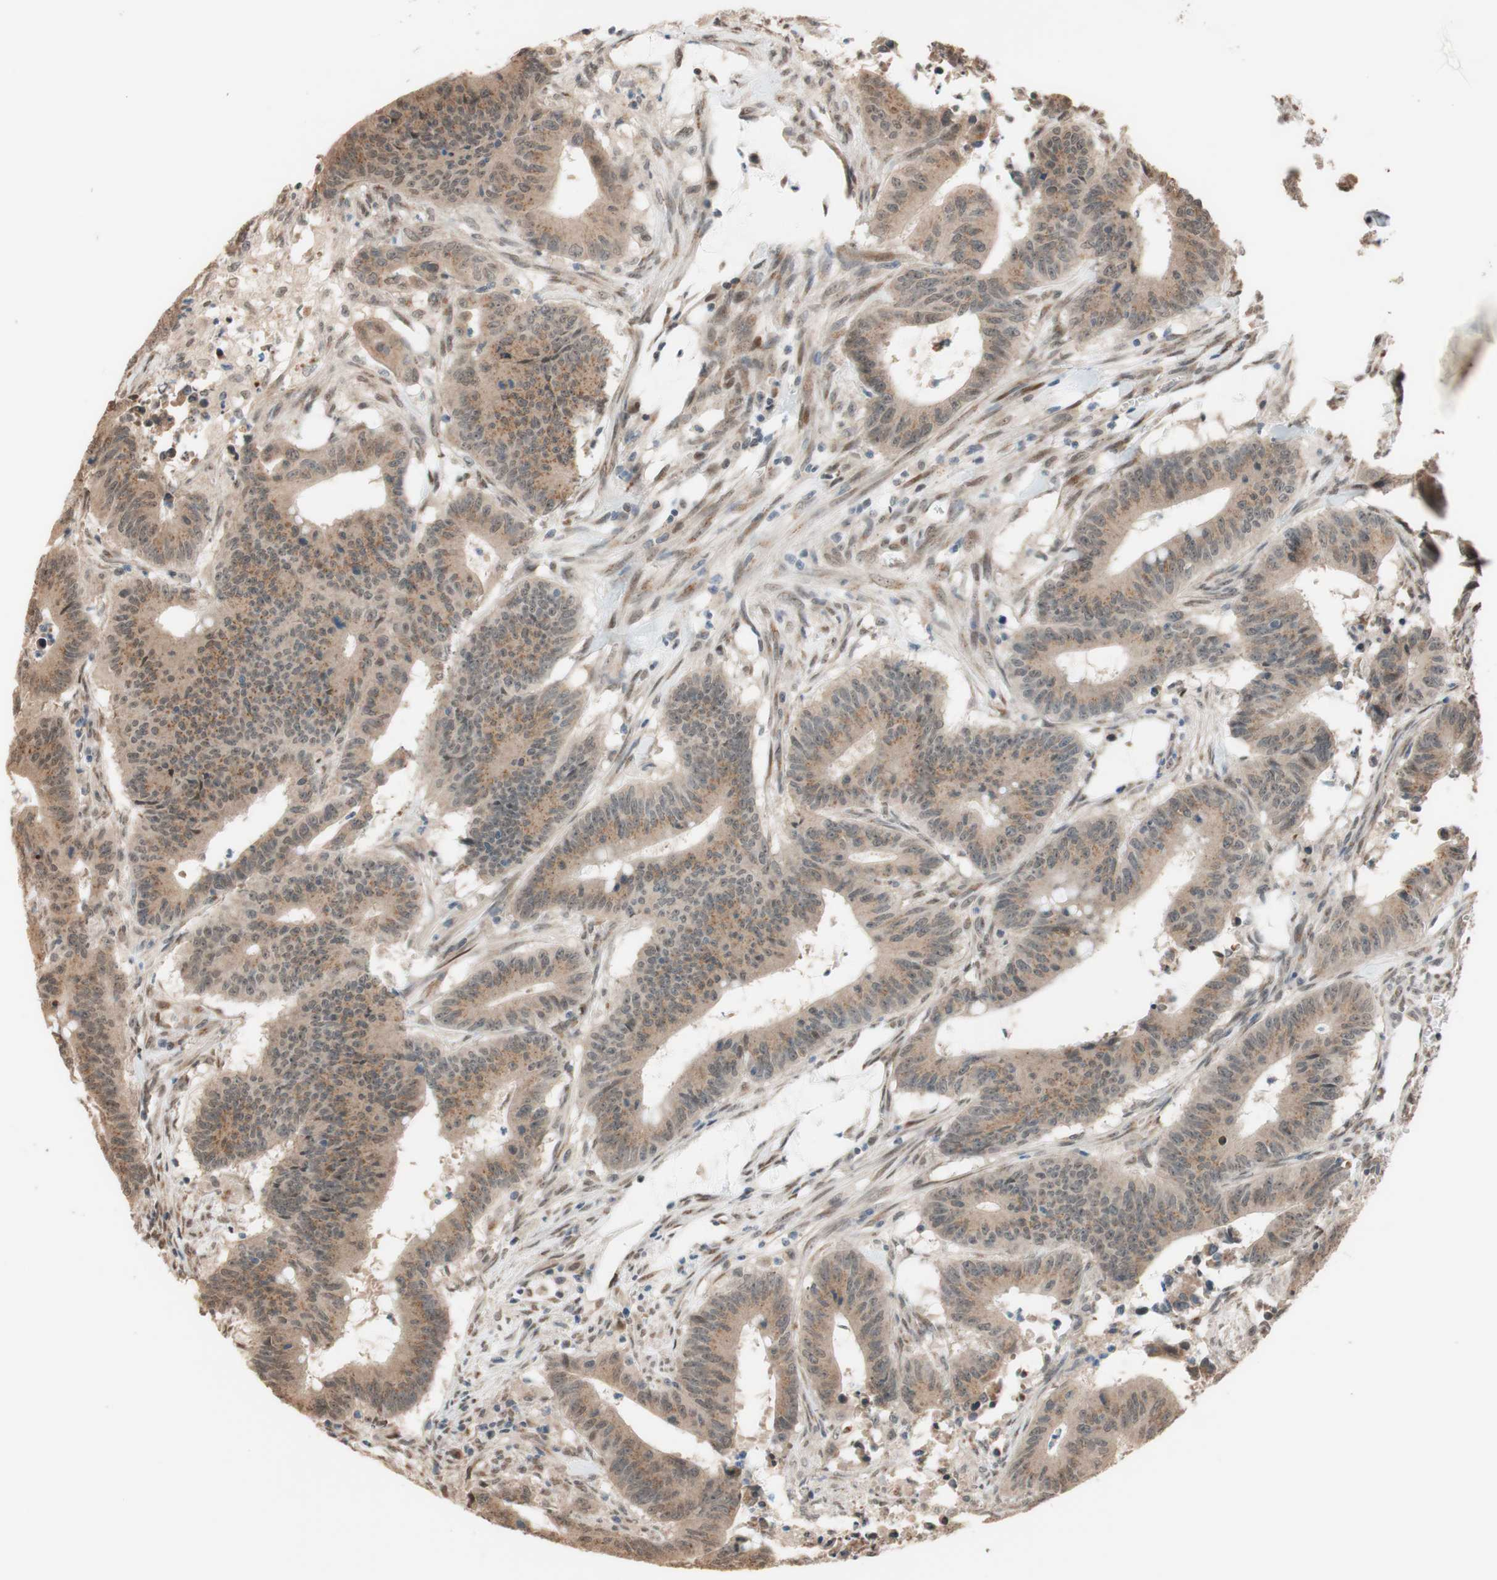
{"staining": {"intensity": "weak", "quantity": ">75%", "location": "cytoplasmic/membranous"}, "tissue": "colorectal cancer", "cell_type": "Tumor cells", "image_type": "cancer", "snomed": [{"axis": "morphology", "description": "Adenocarcinoma, NOS"}, {"axis": "topography", "description": "Colon"}], "caption": "Brown immunohistochemical staining in adenocarcinoma (colorectal) shows weak cytoplasmic/membranous staining in approximately >75% of tumor cells.", "gene": "CCNC", "patient": {"sex": "male", "age": 45}}